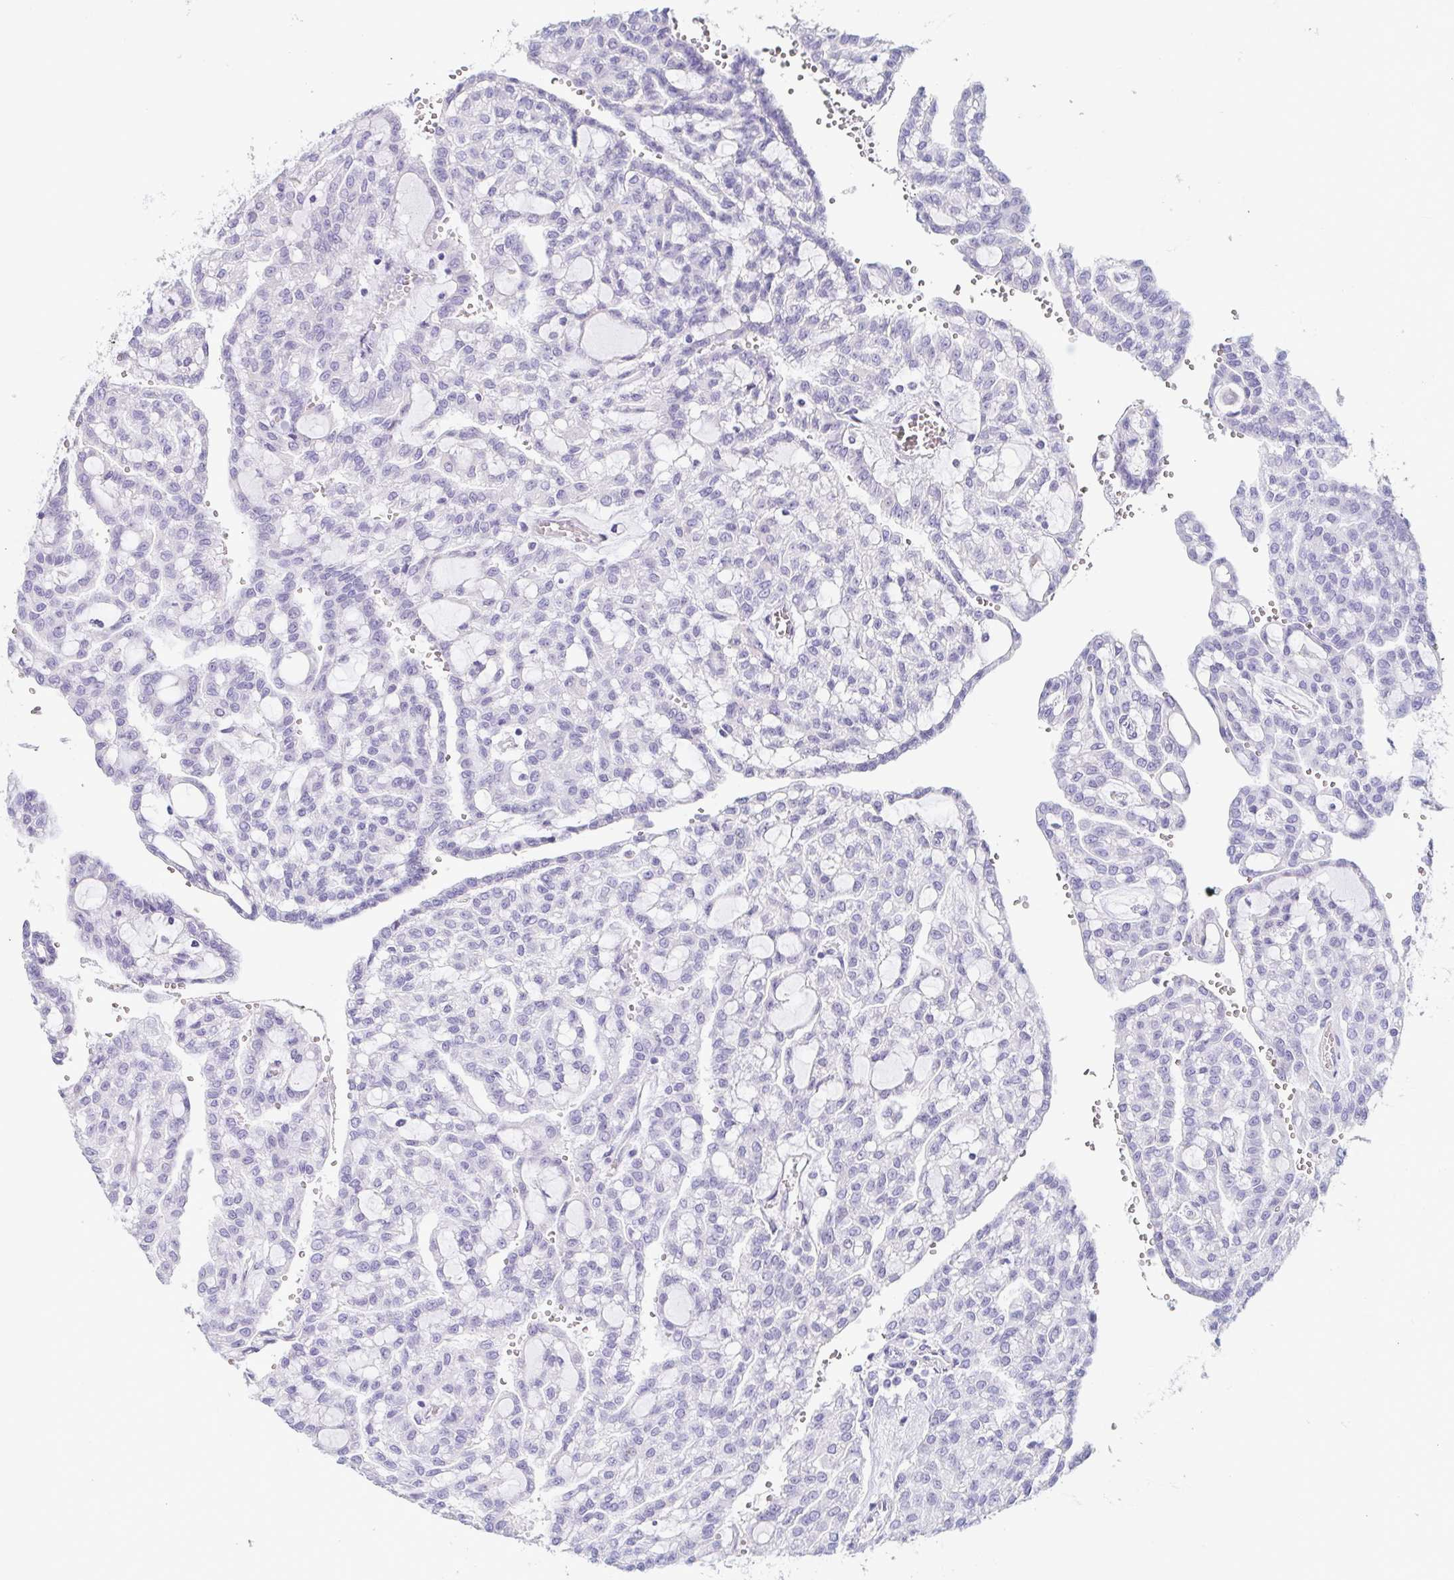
{"staining": {"intensity": "negative", "quantity": "none", "location": "none"}, "tissue": "renal cancer", "cell_type": "Tumor cells", "image_type": "cancer", "snomed": [{"axis": "morphology", "description": "Adenocarcinoma, NOS"}, {"axis": "topography", "description": "Kidney"}], "caption": "High power microscopy photomicrograph of an immunohistochemistry photomicrograph of renal adenocarcinoma, revealing no significant expression in tumor cells.", "gene": "PRR27", "patient": {"sex": "male", "age": 63}}